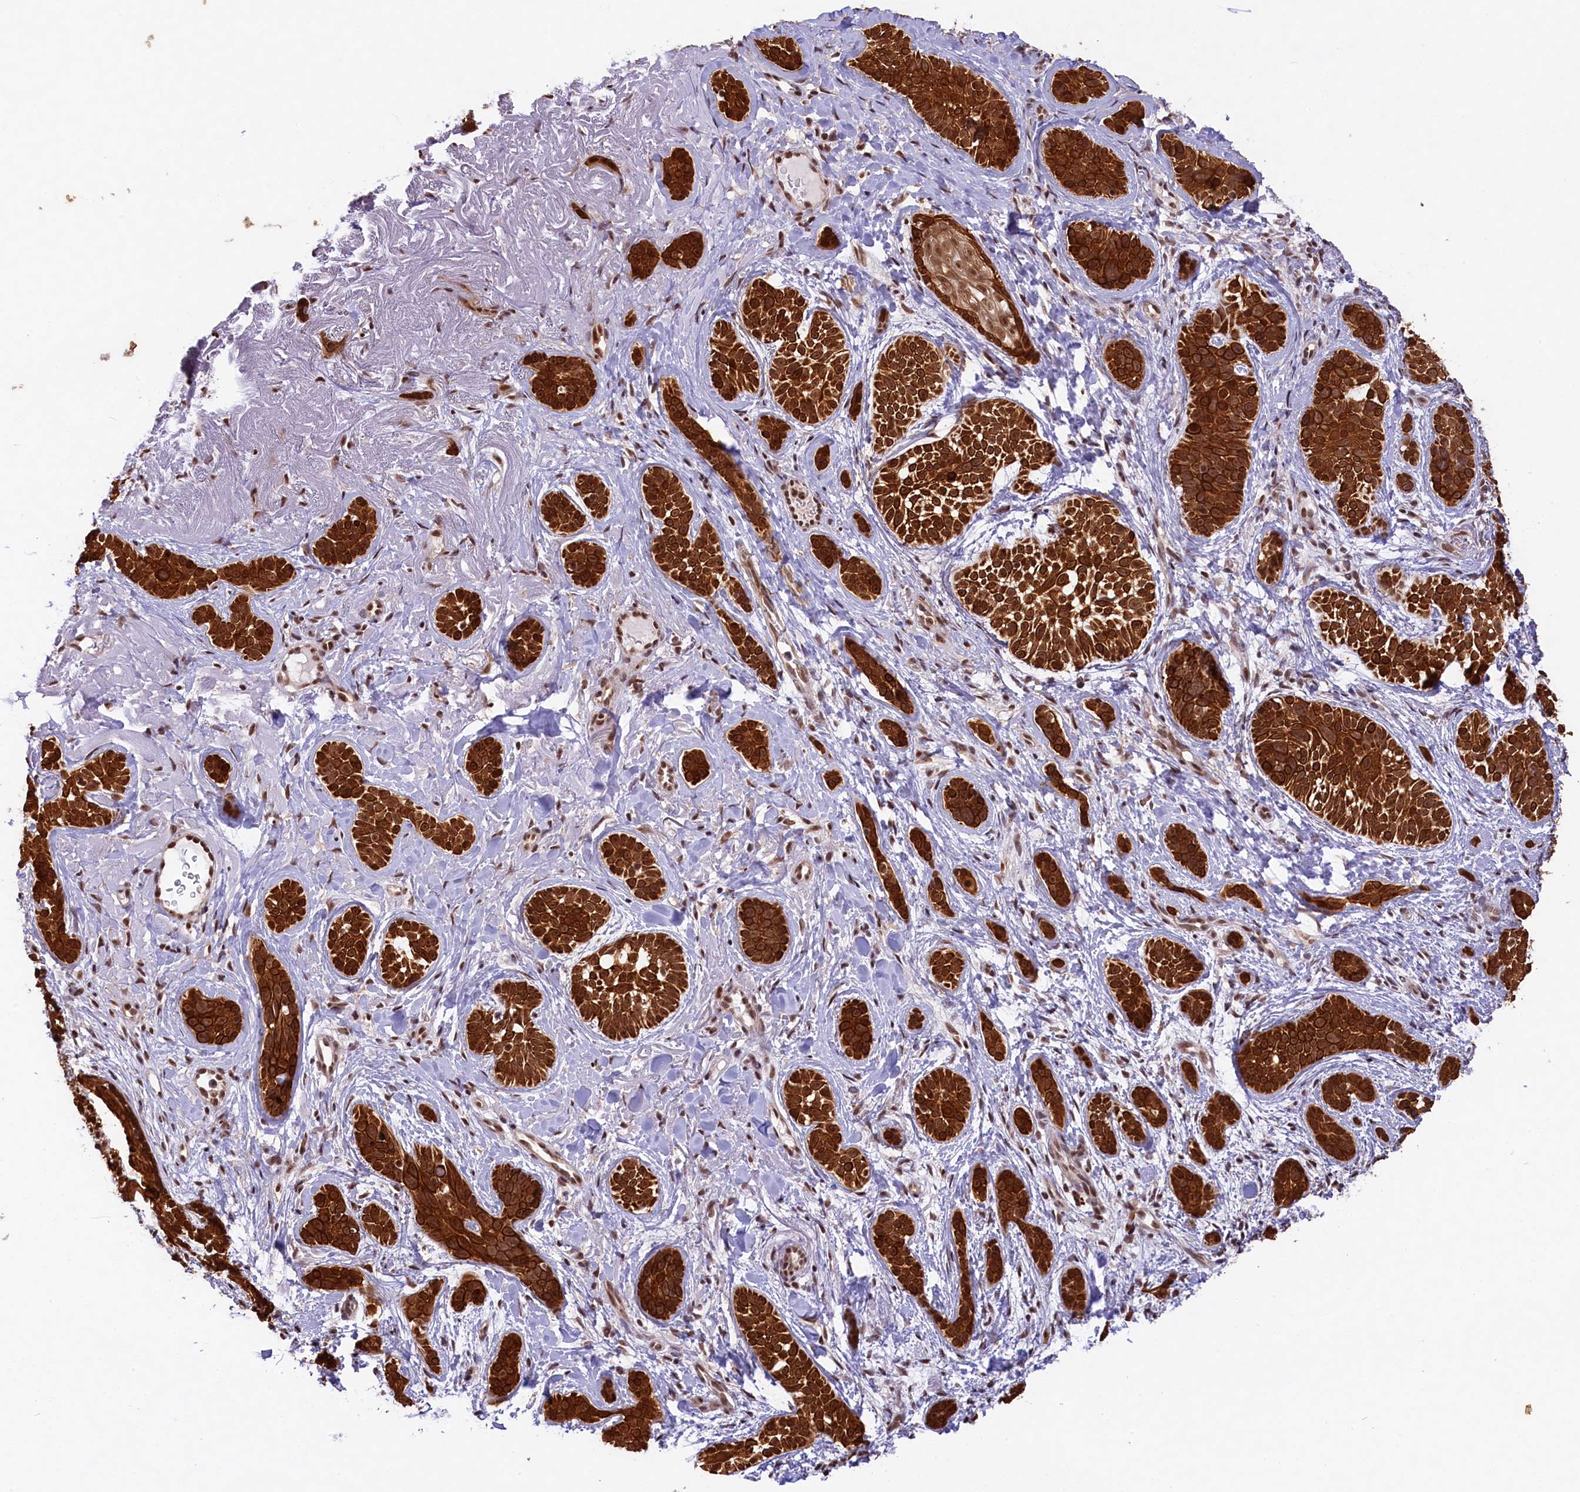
{"staining": {"intensity": "strong", "quantity": ">75%", "location": "cytoplasmic/membranous,nuclear"}, "tissue": "skin cancer", "cell_type": "Tumor cells", "image_type": "cancer", "snomed": [{"axis": "morphology", "description": "Basal cell carcinoma"}, {"axis": "topography", "description": "Skin"}], "caption": "This image demonstrates immunohistochemistry (IHC) staining of skin cancer (basal cell carcinoma), with high strong cytoplasmic/membranous and nuclear positivity in approximately >75% of tumor cells.", "gene": "CARD8", "patient": {"sex": "male", "age": 71}}